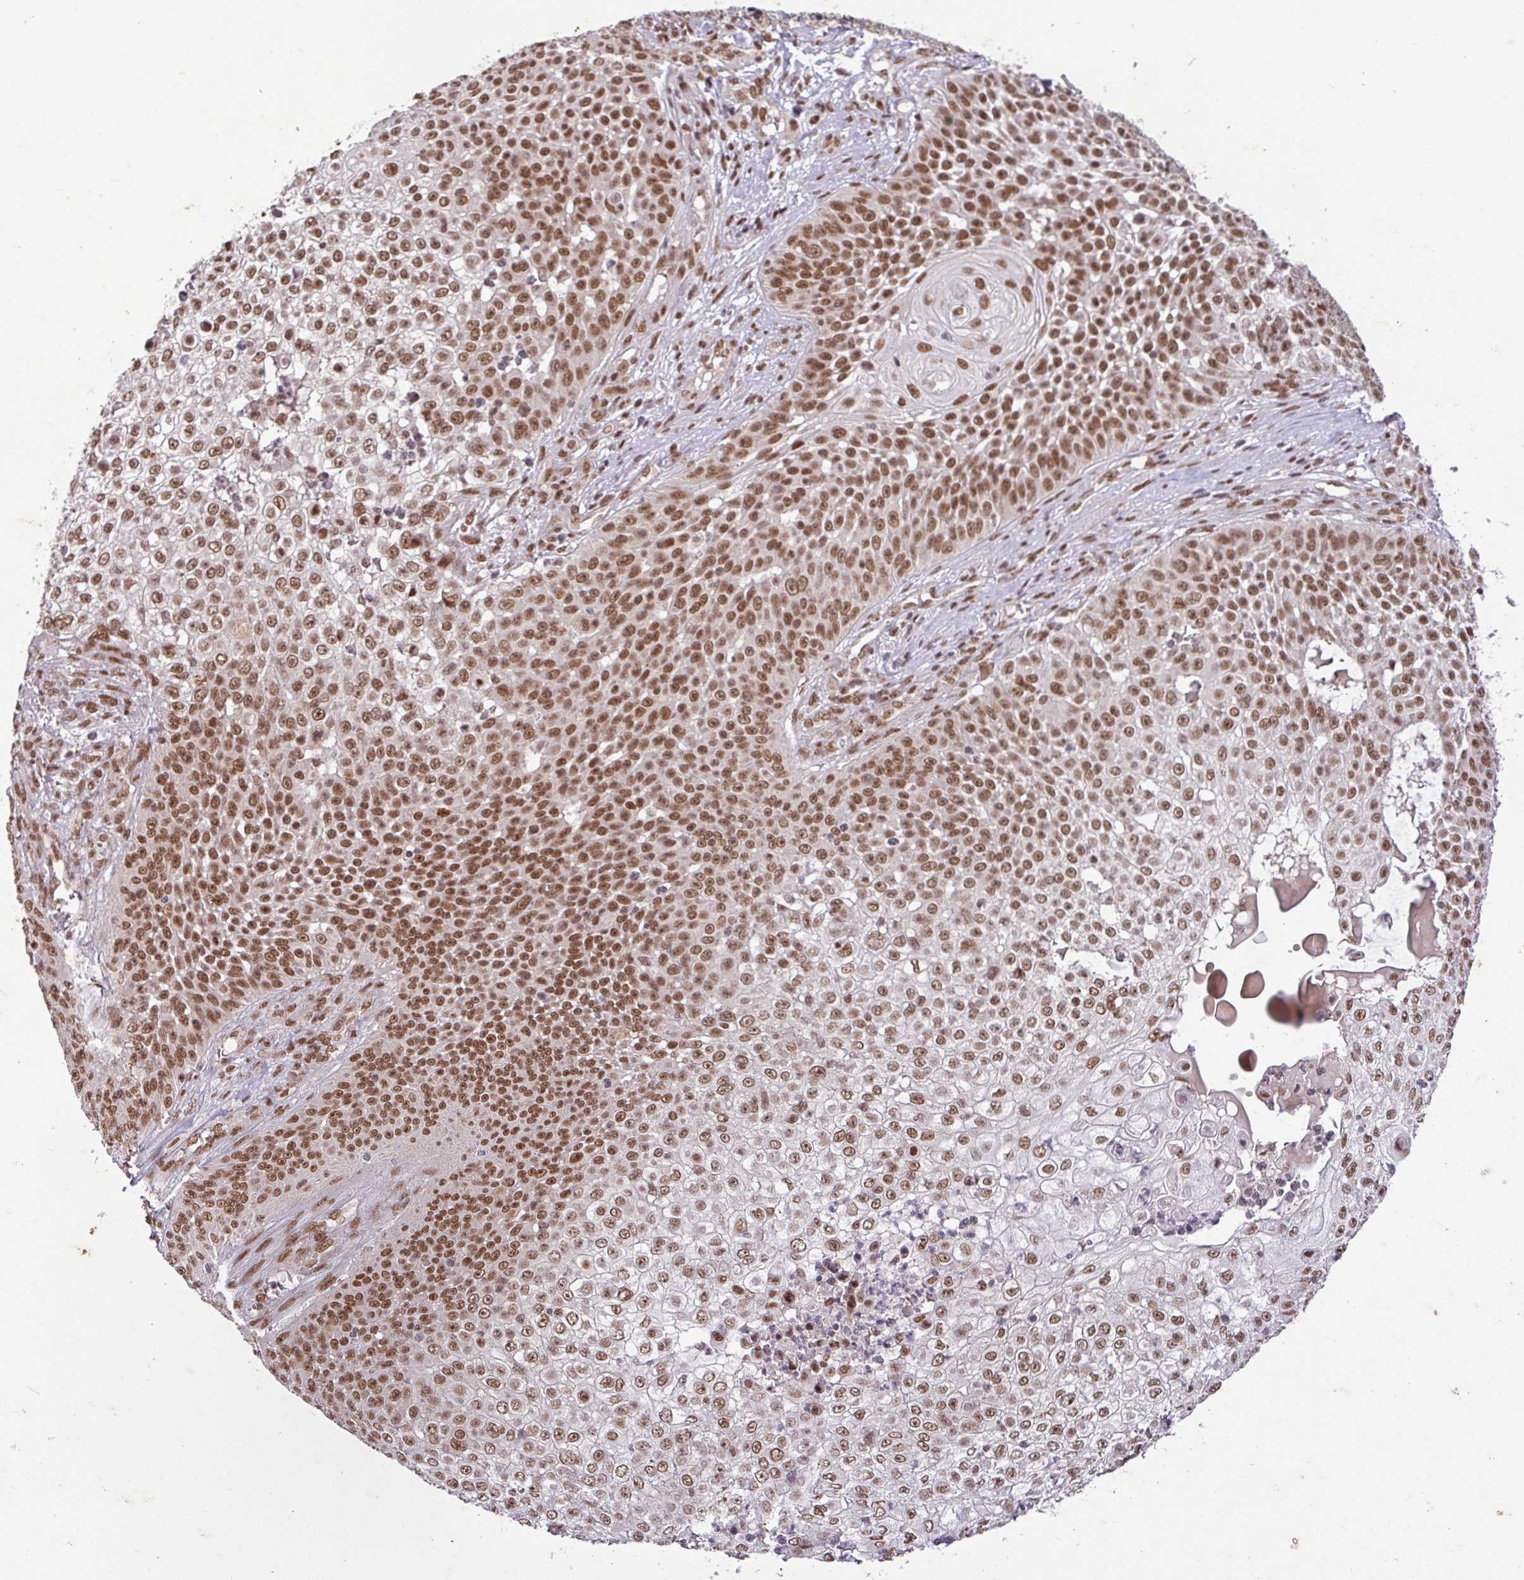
{"staining": {"intensity": "strong", "quantity": ">75%", "location": "nuclear"}, "tissue": "skin cancer", "cell_type": "Tumor cells", "image_type": "cancer", "snomed": [{"axis": "morphology", "description": "Squamous cell carcinoma, NOS"}, {"axis": "topography", "description": "Skin"}], "caption": "Protein staining of skin cancer (squamous cell carcinoma) tissue shows strong nuclear expression in approximately >75% of tumor cells. (DAB (3,3'-diaminobenzidine) = brown stain, brightfield microscopy at high magnification).", "gene": "SRSF2", "patient": {"sex": "male", "age": 24}}